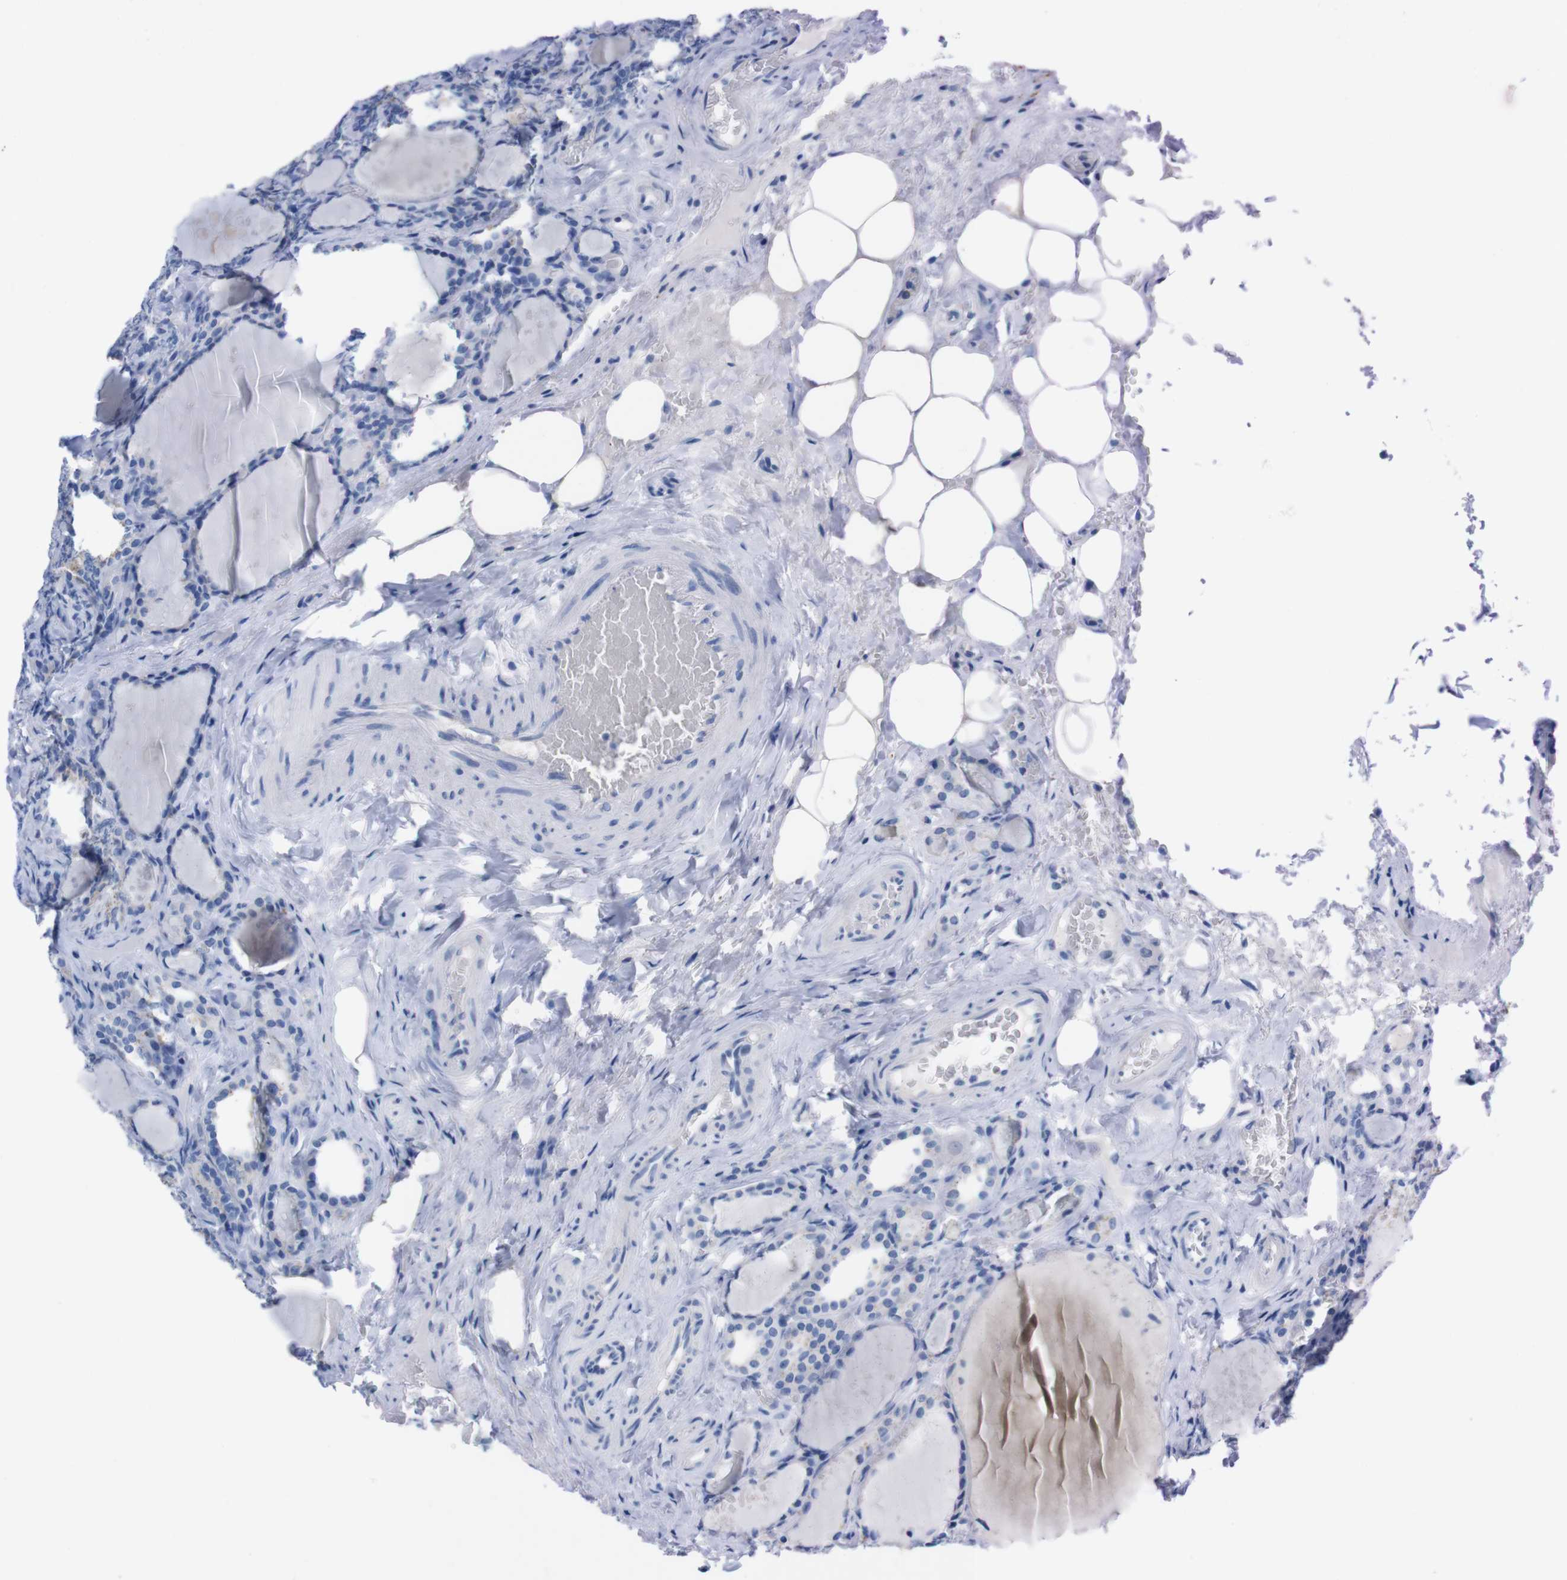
{"staining": {"intensity": "weak", "quantity": "25%-75%", "location": "cytoplasmic/membranous"}, "tissue": "parathyroid gland", "cell_type": "Glandular cells", "image_type": "normal", "snomed": [{"axis": "morphology", "description": "Normal tissue, NOS"}, {"axis": "topography", "description": "Parathyroid gland"}], "caption": "Immunohistochemistry of normal parathyroid gland demonstrates low levels of weak cytoplasmic/membranous expression in approximately 25%-75% of glandular cells.", "gene": "TMEM243", "patient": {"sex": "female", "age": 57}}